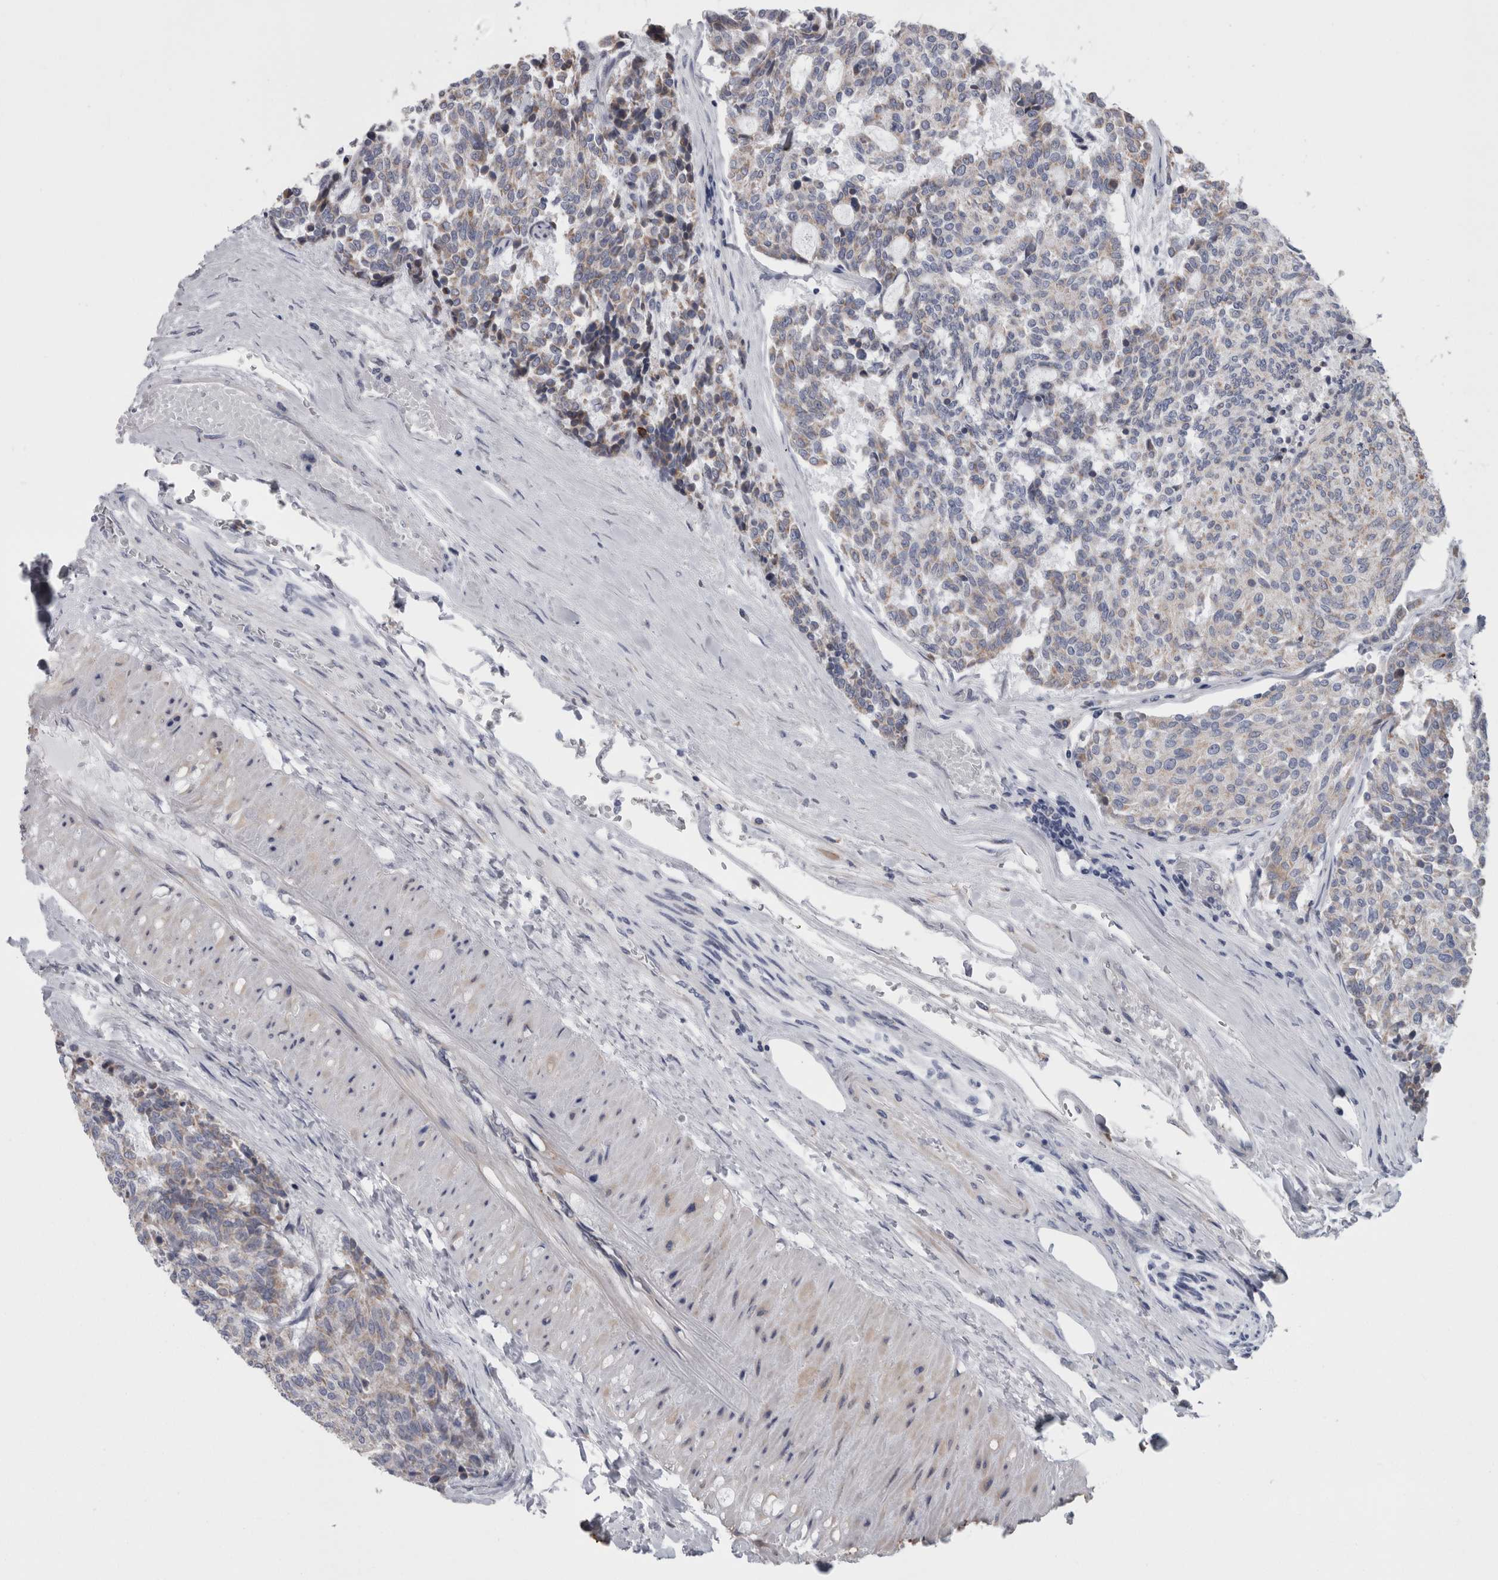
{"staining": {"intensity": "weak", "quantity": "<25%", "location": "cytoplasmic/membranous"}, "tissue": "carcinoid", "cell_type": "Tumor cells", "image_type": "cancer", "snomed": [{"axis": "morphology", "description": "Carcinoid, malignant, NOS"}, {"axis": "topography", "description": "Pancreas"}], "caption": "This is an IHC micrograph of human carcinoid. There is no positivity in tumor cells.", "gene": "GDAP1", "patient": {"sex": "female", "age": 54}}